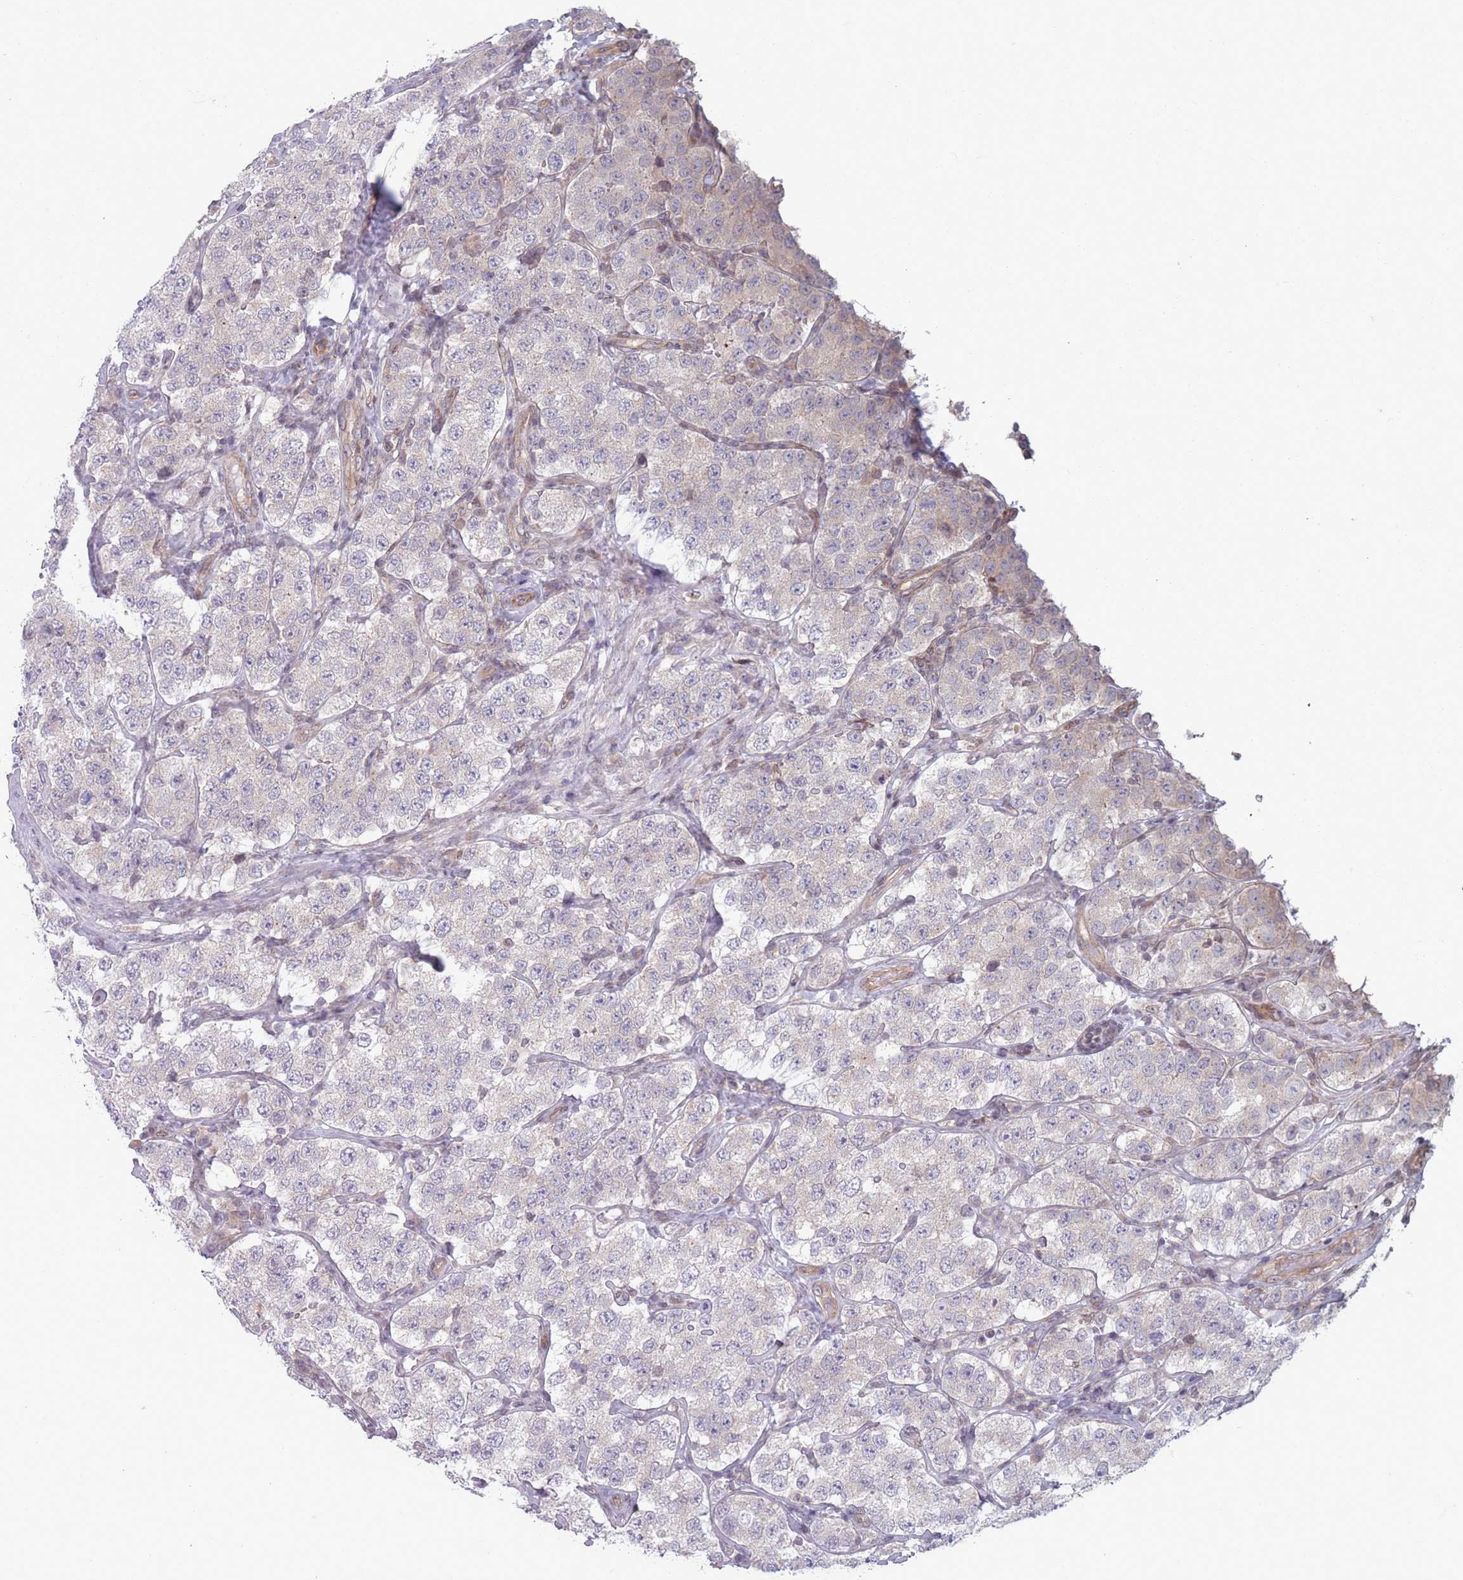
{"staining": {"intensity": "negative", "quantity": "none", "location": "none"}, "tissue": "testis cancer", "cell_type": "Tumor cells", "image_type": "cancer", "snomed": [{"axis": "morphology", "description": "Seminoma, NOS"}, {"axis": "topography", "description": "Testis"}], "caption": "Immunohistochemistry (IHC) micrograph of human testis cancer (seminoma) stained for a protein (brown), which shows no positivity in tumor cells.", "gene": "VRK2", "patient": {"sex": "male", "age": 34}}